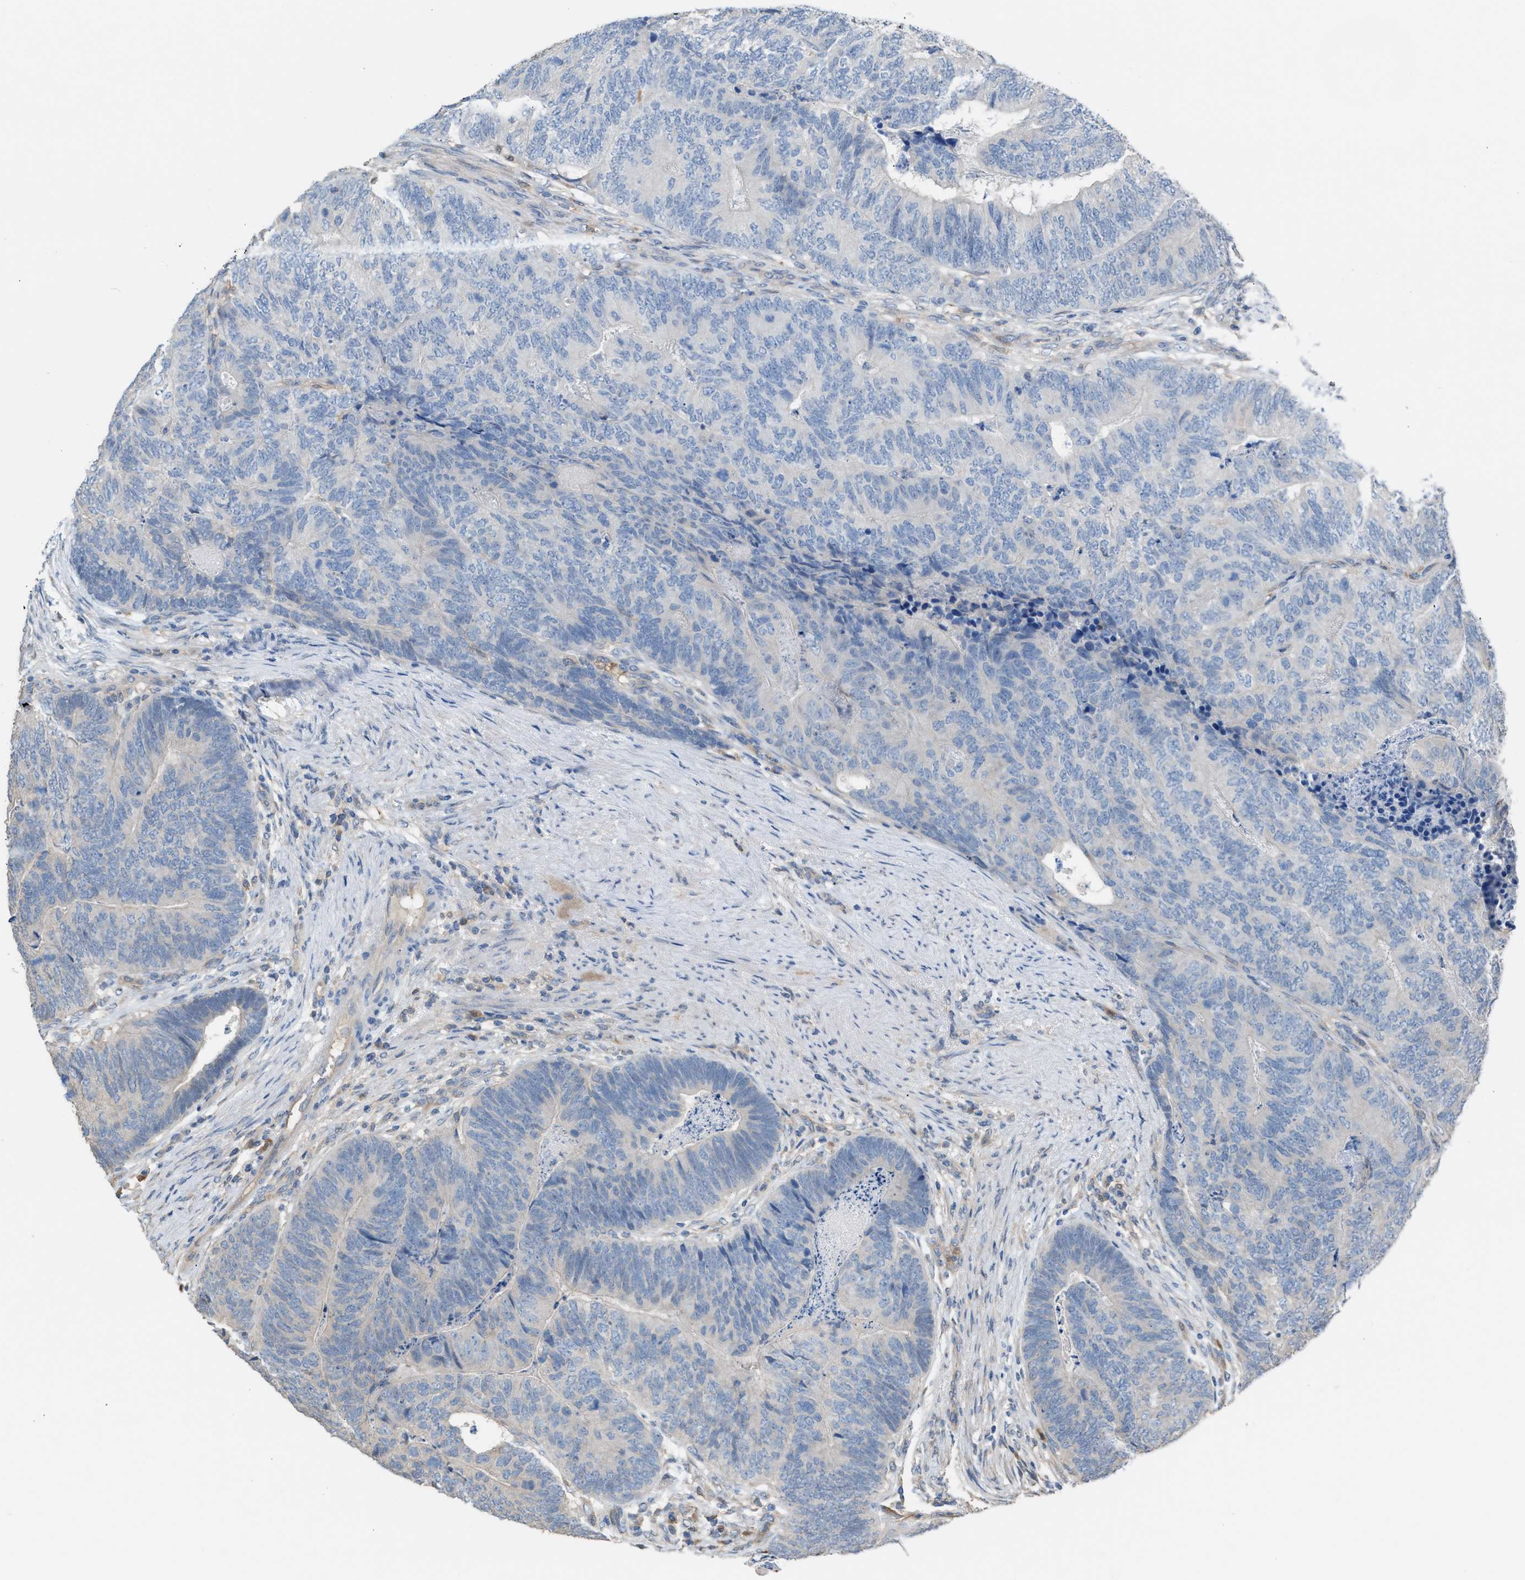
{"staining": {"intensity": "negative", "quantity": "none", "location": "none"}, "tissue": "colorectal cancer", "cell_type": "Tumor cells", "image_type": "cancer", "snomed": [{"axis": "morphology", "description": "Adenocarcinoma, NOS"}, {"axis": "topography", "description": "Colon"}], "caption": "Immunohistochemical staining of human colorectal adenocarcinoma shows no significant staining in tumor cells.", "gene": "NQO2", "patient": {"sex": "female", "age": 67}}